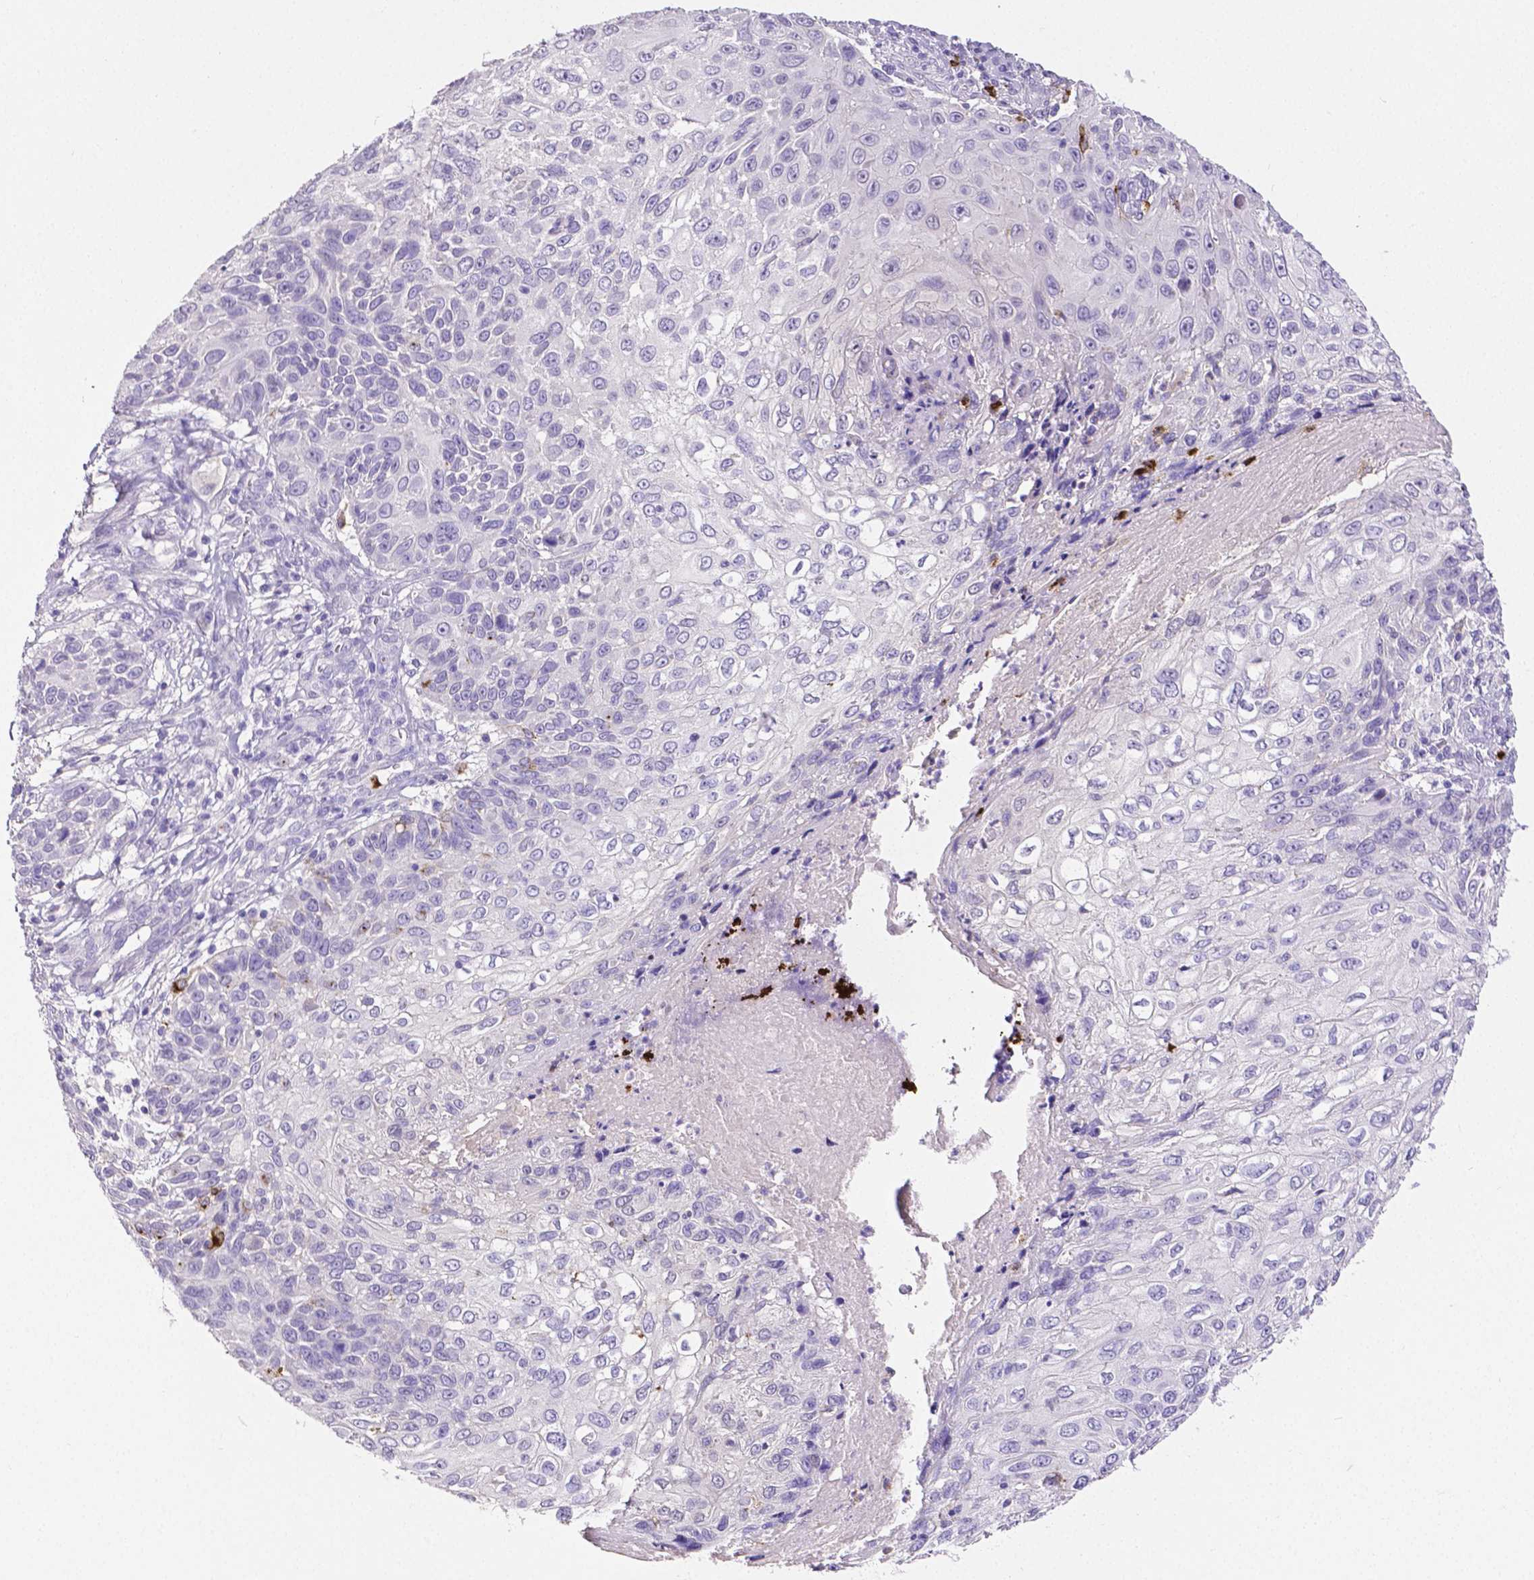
{"staining": {"intensity": "negative", "quantity": "none", "location": "none"}, "tissue": "skin cancer", "cell_type": "Tumor cells", "image_type": "cancer", "snomed": [{"axis": "morphology", "description": "Squamous cell carcinoma, NOS"}, {"axis": "topography", "description": "Skin"}], "caption": "High power microscopy histopathology image of an immunohistochemistry (IHC) micrograph of skin squamous cell carcinoma, revealing no significant expression in tumor cells.", "gene": "MMP9", "patient": {"sex": "male", "age": 92}}